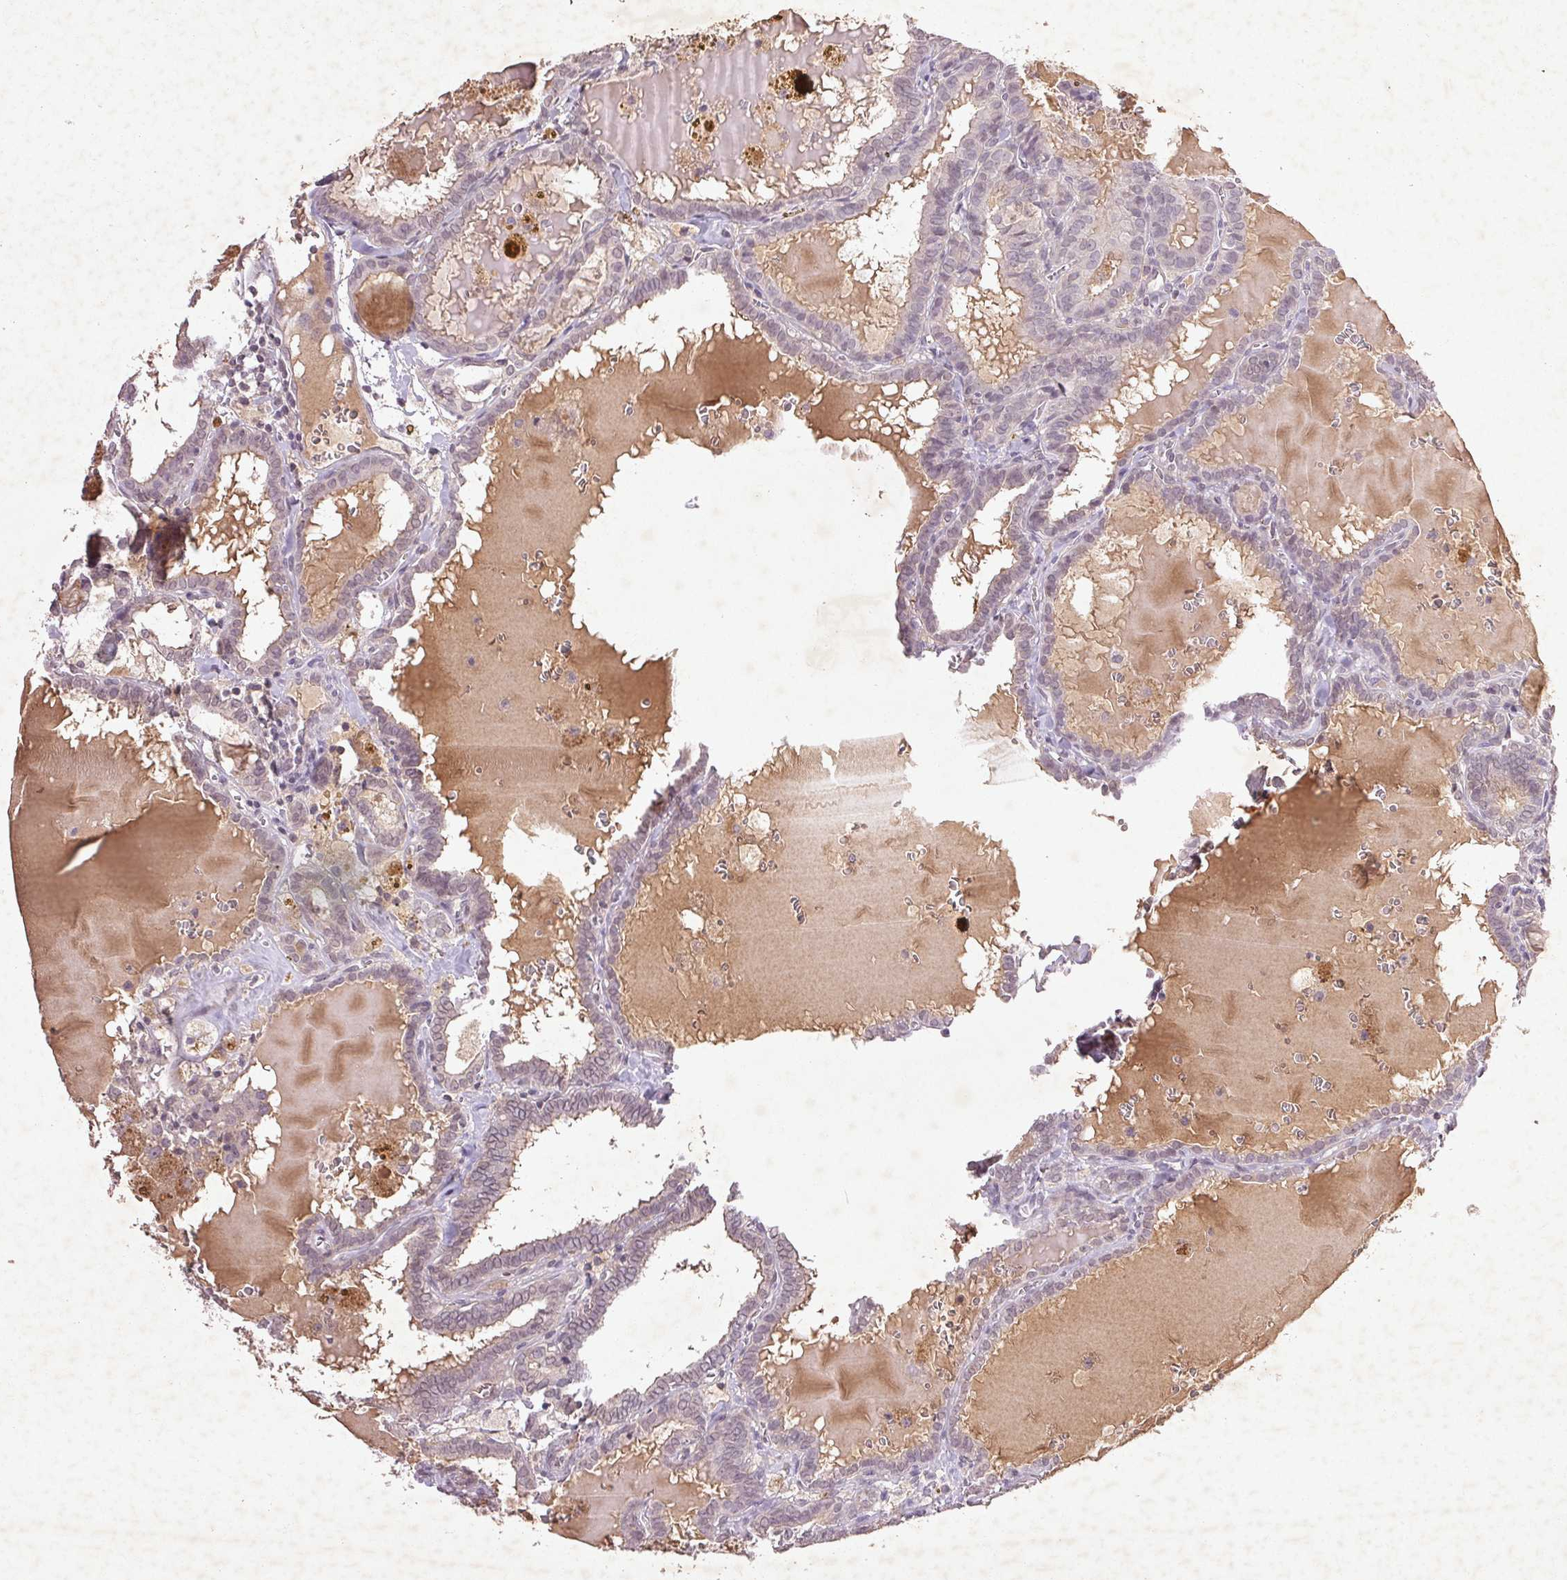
{"staining": {"intensity": "negative", "quantity": "none", "location": "none"}, "tissue": "thyroid cancer", "cell_type": "Tumor cells", "image_type": "cancer", "snomed": [{"axis": "morphology", "description": "Papillary adenocarcinoma, NOS"}, {"axis": "topography", "description": "Thyroid gland"}], "caption": "An IHC histopathology image of thyroid cancer is shown. There is no staining in tumor cells of thyroid cancer. Nuclei are stained in blue.", "gene": "FAM168B", "patient": {"sex": "female", "age": 39}}